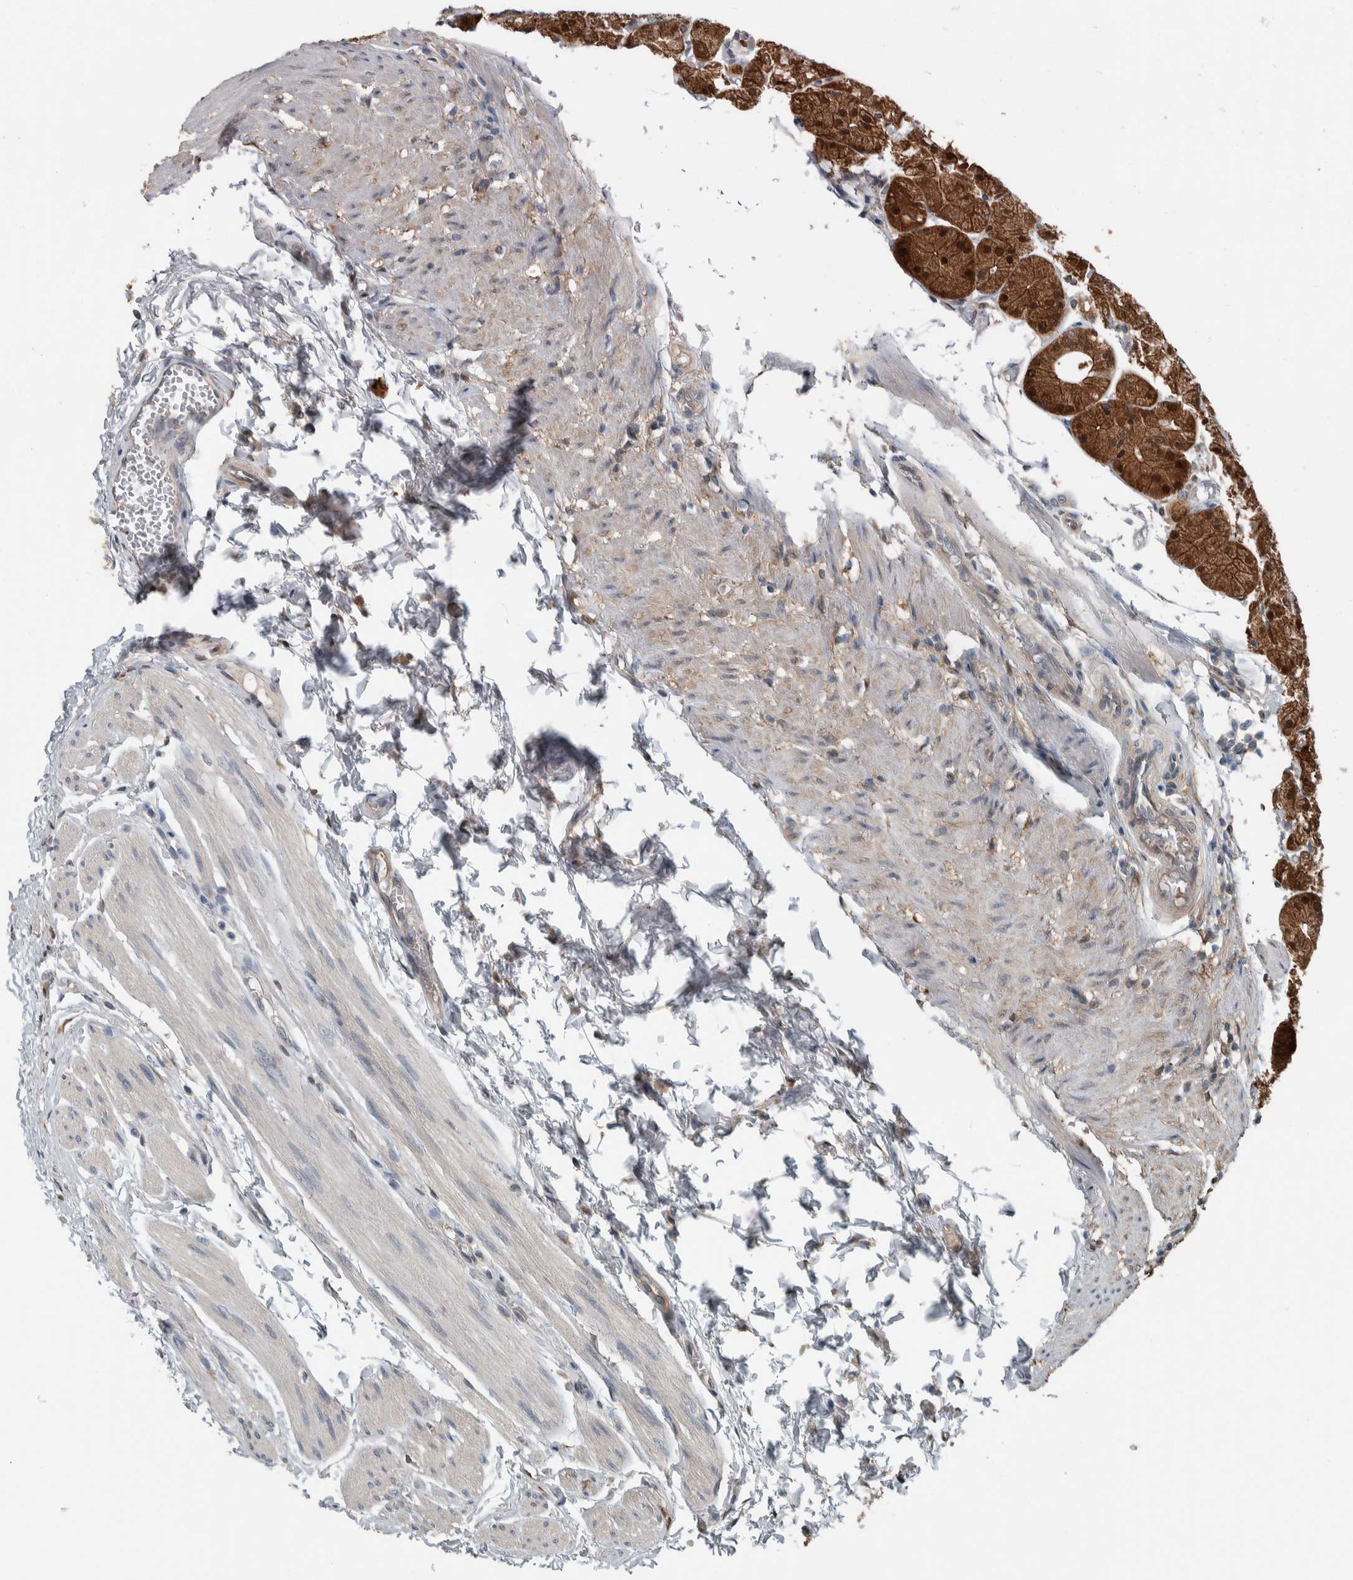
{"staining": {"intensity": "strong", "quantity": ">75%", "location": "cytoplasmic/membranous,nuclear"}, "tissue": "stomach", "cell_type": "Glandular cells", "image_type": "normal", "snomed": [{"axis": "morphology", "description": "Normal tissue, NOS"}, {"axis": "topography", "description": "Stomach, upper"}], "caption": "The immunohistochemical stain labels strong cytoplasmic/membranous,nuclear staining in glandular cells of normal stomach. Immunohistochemistry (ihc) stains the protein of interest in brown and the nuclei are stained blue.", "gene": "ALAD", "patient": {"sex": "male", "age": 72}}